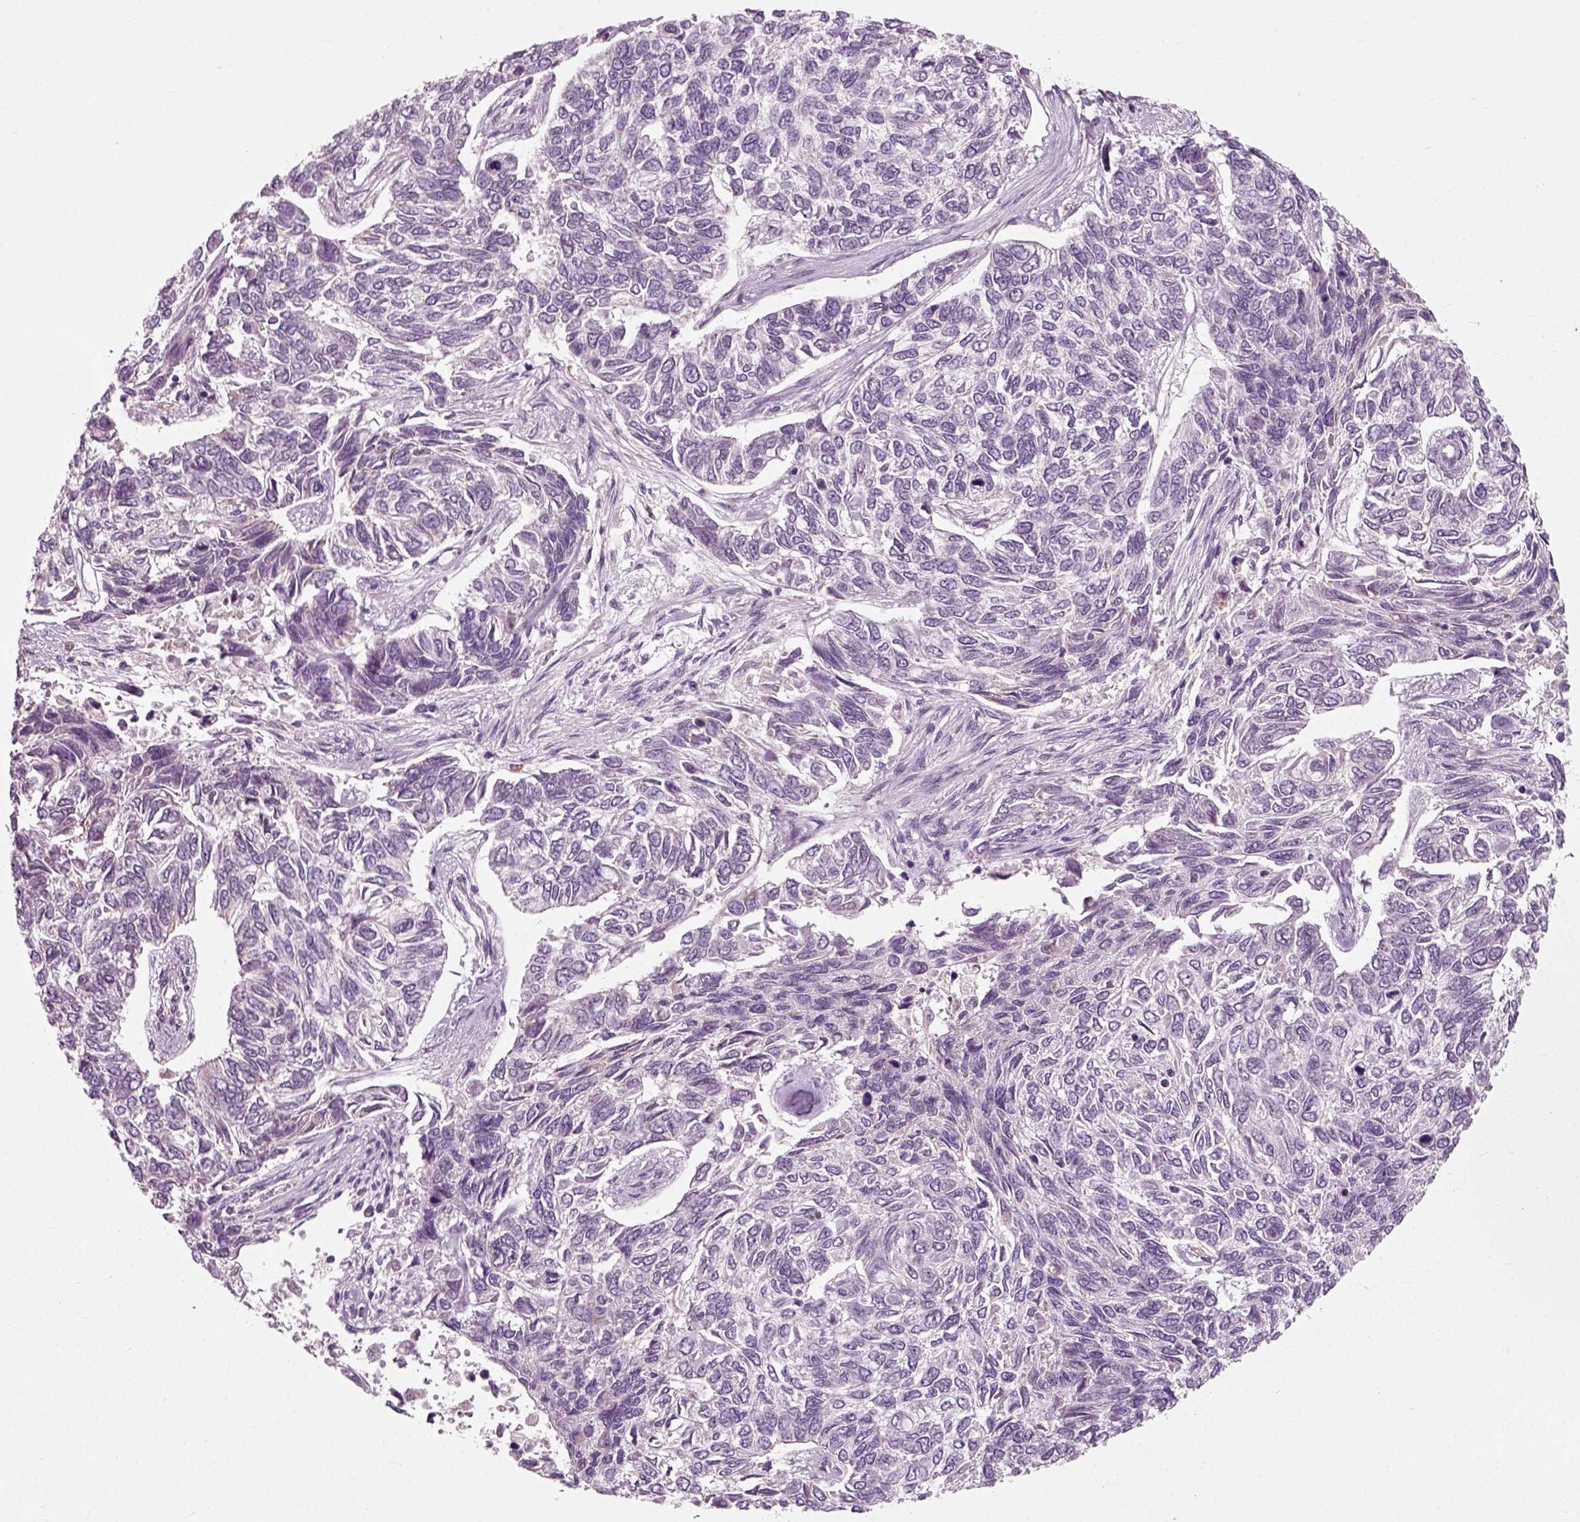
{"staining": {"intensity": "negative", "quantity": "none", "location": "none"}, "tissue": "skin cancer", "cell_type": "Tumor cells", "image_type": "cancer", "snomed": [{"axis": "morphology", "description": "Basal cell carcinoma"}, {"axis": "topography", "description": "Skin"}], "caption": "This is a photomicrograph of immunohistochemistry (IHC) staining of skin cancer (basal cell carcinoma), which shows no positivity in tumor cells.", "gene": "RND2", "patient": {"sex": "female", "age": 65}}